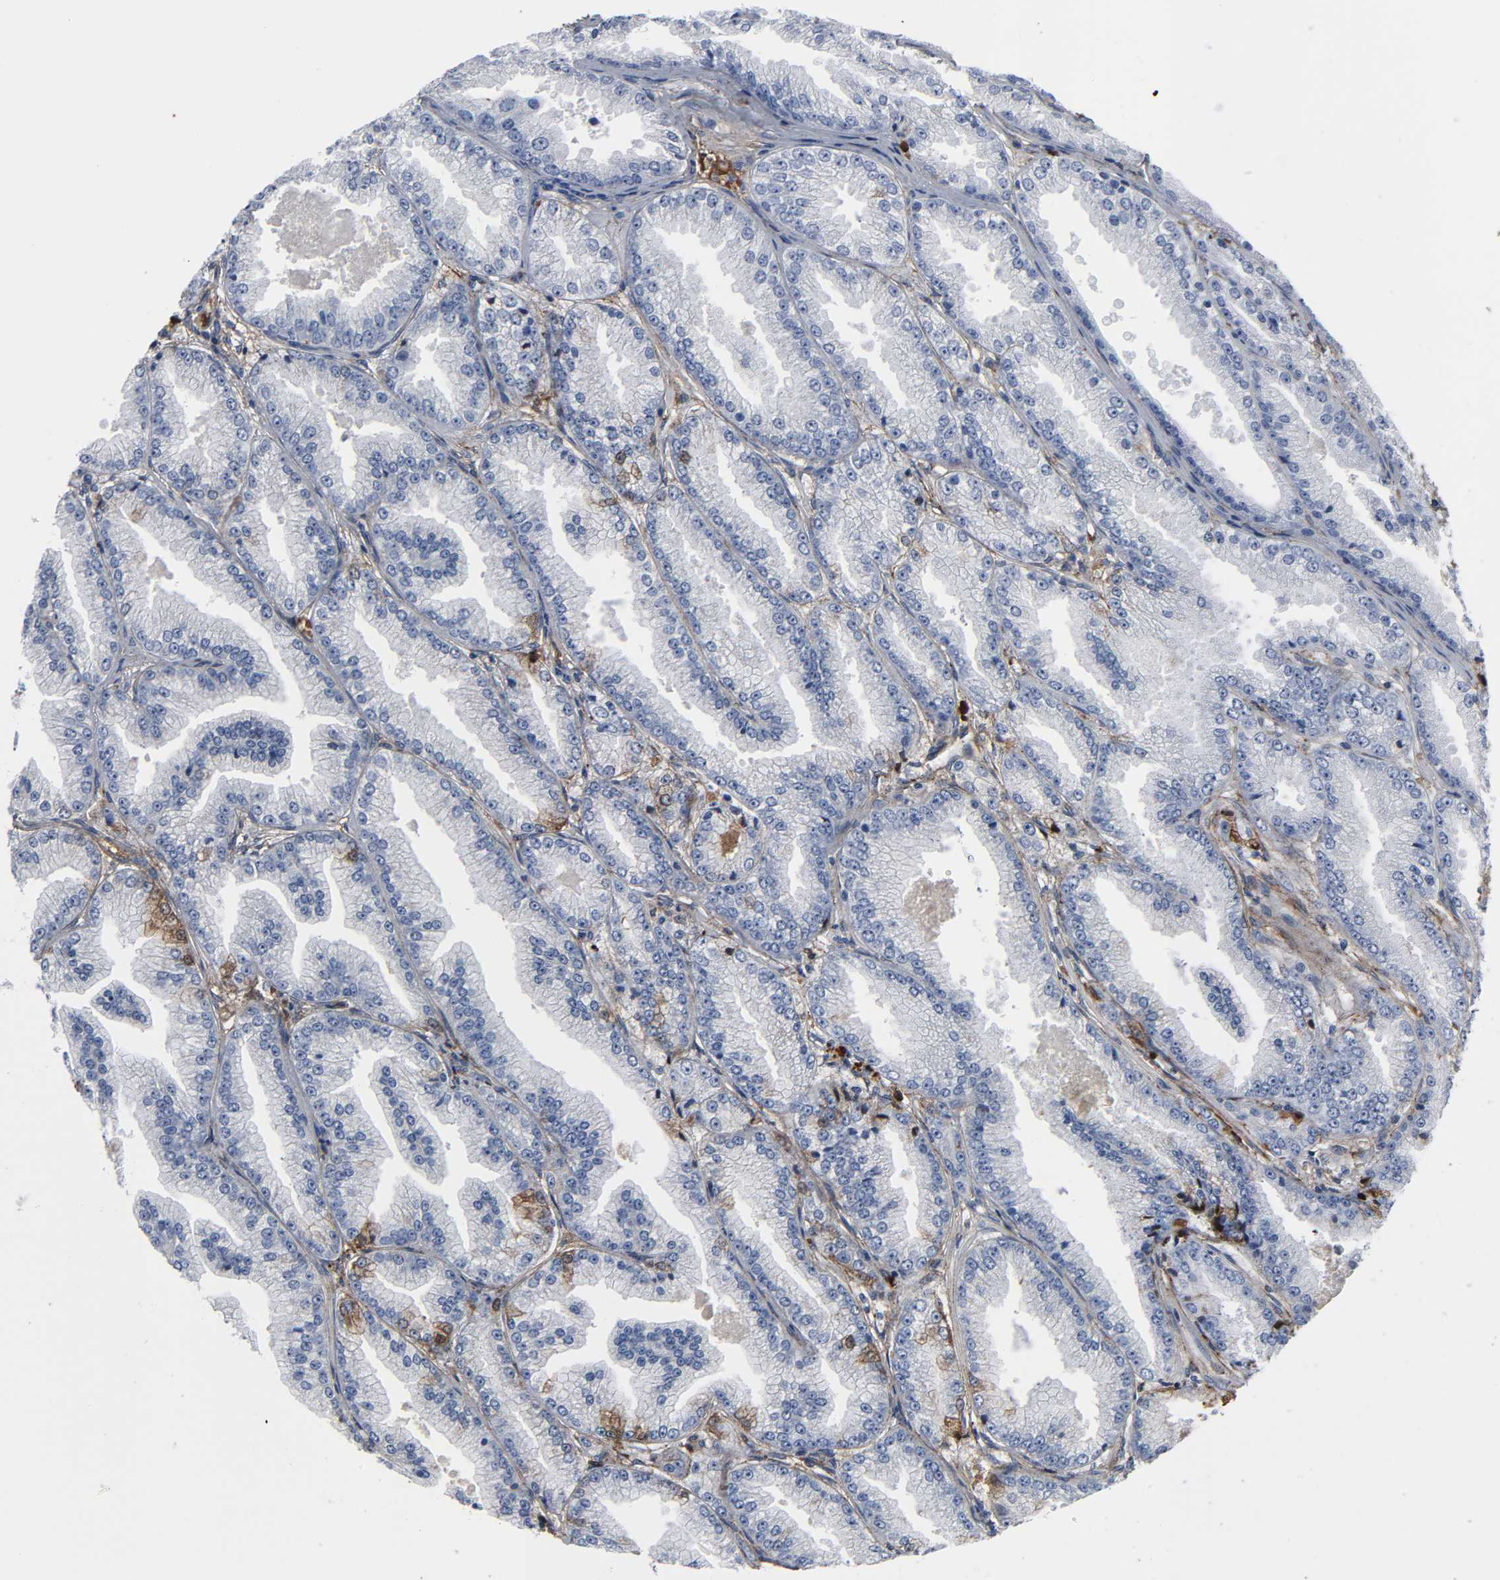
{"staining": {"intensity": "negative", "quantity": "none", "location": "none"}, "tissue": "prostate cancer", "cell_type": "Tumor cells", "image_type": "cancer", "snomed": [{"axis": "morphology", "description": "Adenocarcinoma, High grade"}, {"axis": "topography", "description": "Prostate"}], "caption": "The IHC image has no significant staining in tumor cells of high-grade adenocarcinoma (prostate) tissue.", "gene": "FBLN1", "patient": {"sex": "male", "age": 61}}